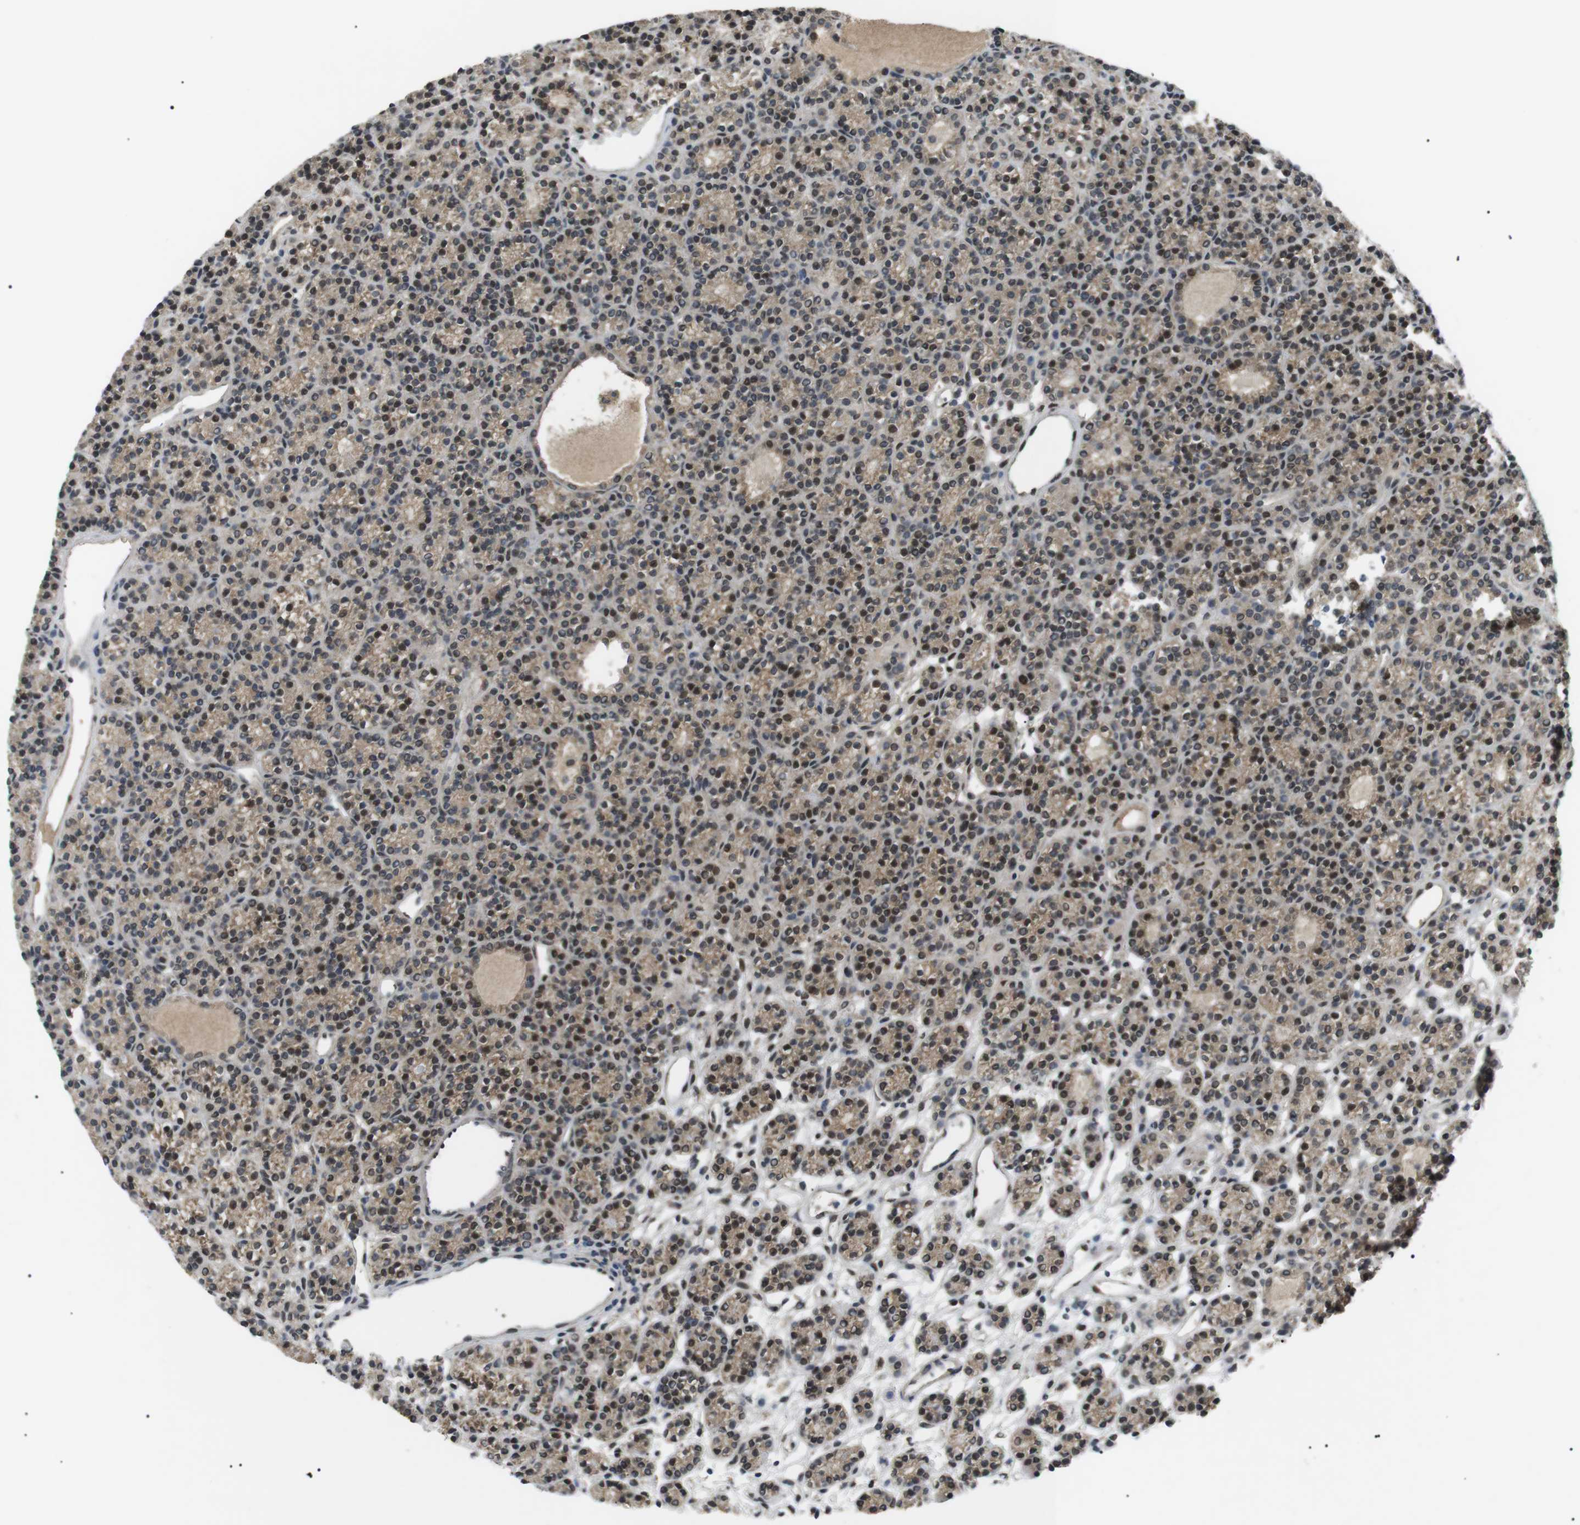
{"staining": {"intensity": "moderate", "quantity": ">75%", "location": "cytoplasmic/membranous,nuclear"}, "tissue": "parathyroid gland", "cell_type": "Glandular cells", "image_type": "normal", "snomed": [{"axis": "morphology", "description": "Normal tissue, NOS"}, {"axis": "morphology", "description": "Adenoma, NOS"}, {"axis": "topography", "description": "Parathyroid gland"}], "caption": "Protein expression analysis of unremarkable parathyroid gland displays moderate cytoplasmic/membranous,nuclear positivity in about >75% of glandular cells.", "gene": "ORAI3", "patient": {"sex": "female", "age": 64}}